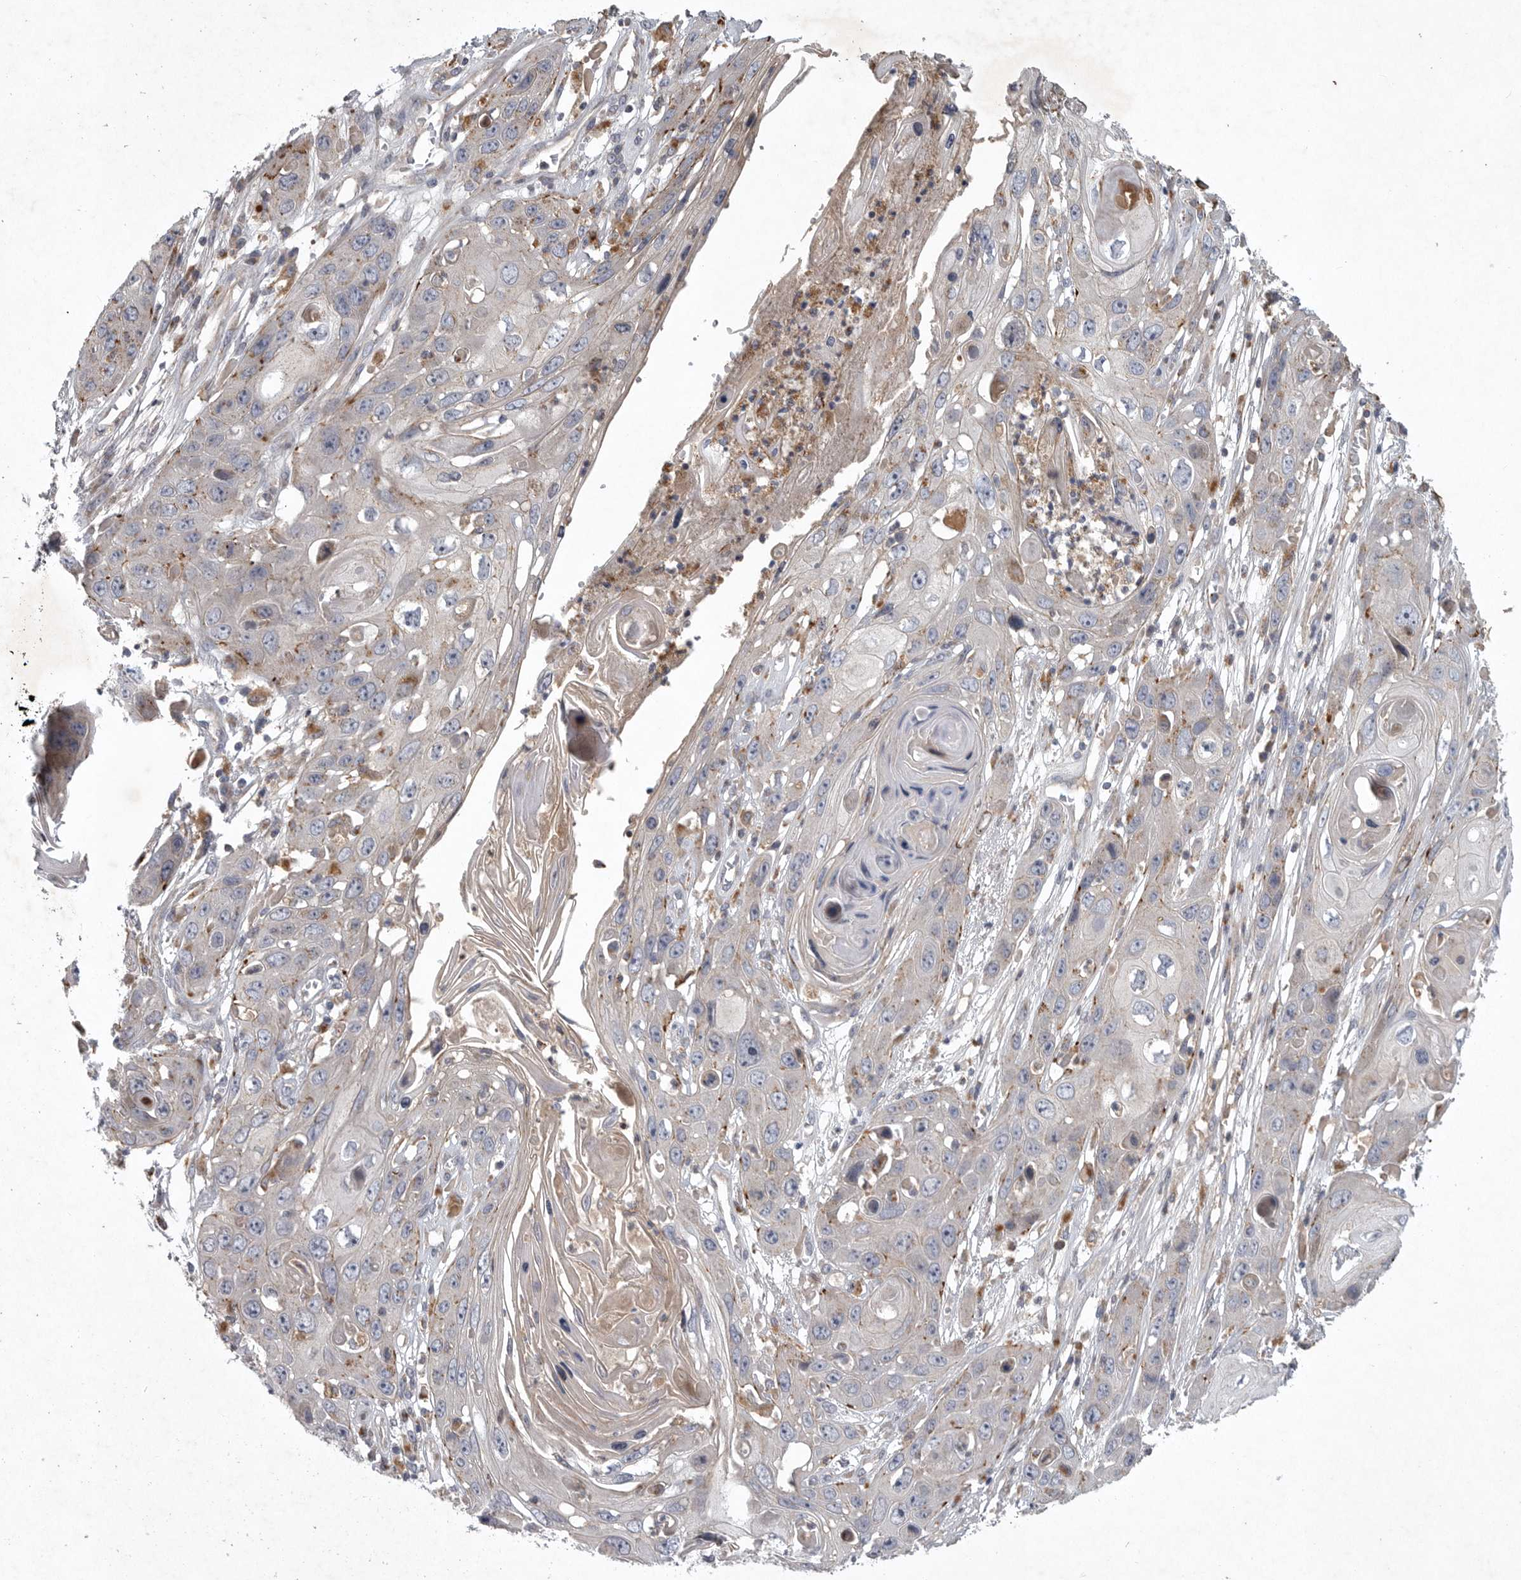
{"staining": {"intensity": "weak", "quantity": "<25%", "location": "cytoplasmic/membranous"}, "tissue": "skin cancer", "cell_type": "Tumor cells", "image_type": "cancer", "snomed": [{"axis": "morphology", "description": "Squamous cell carcinoma, NOS"}, {"axis": "topography", "description": "Skin"}], "caption": "Skin cancer stained for a protein using immunohistochemistry (IHC) reveals no staining tumor cells.", "gene": "LAMTOR3", "patient": {"sex": "male", "age": 55}}